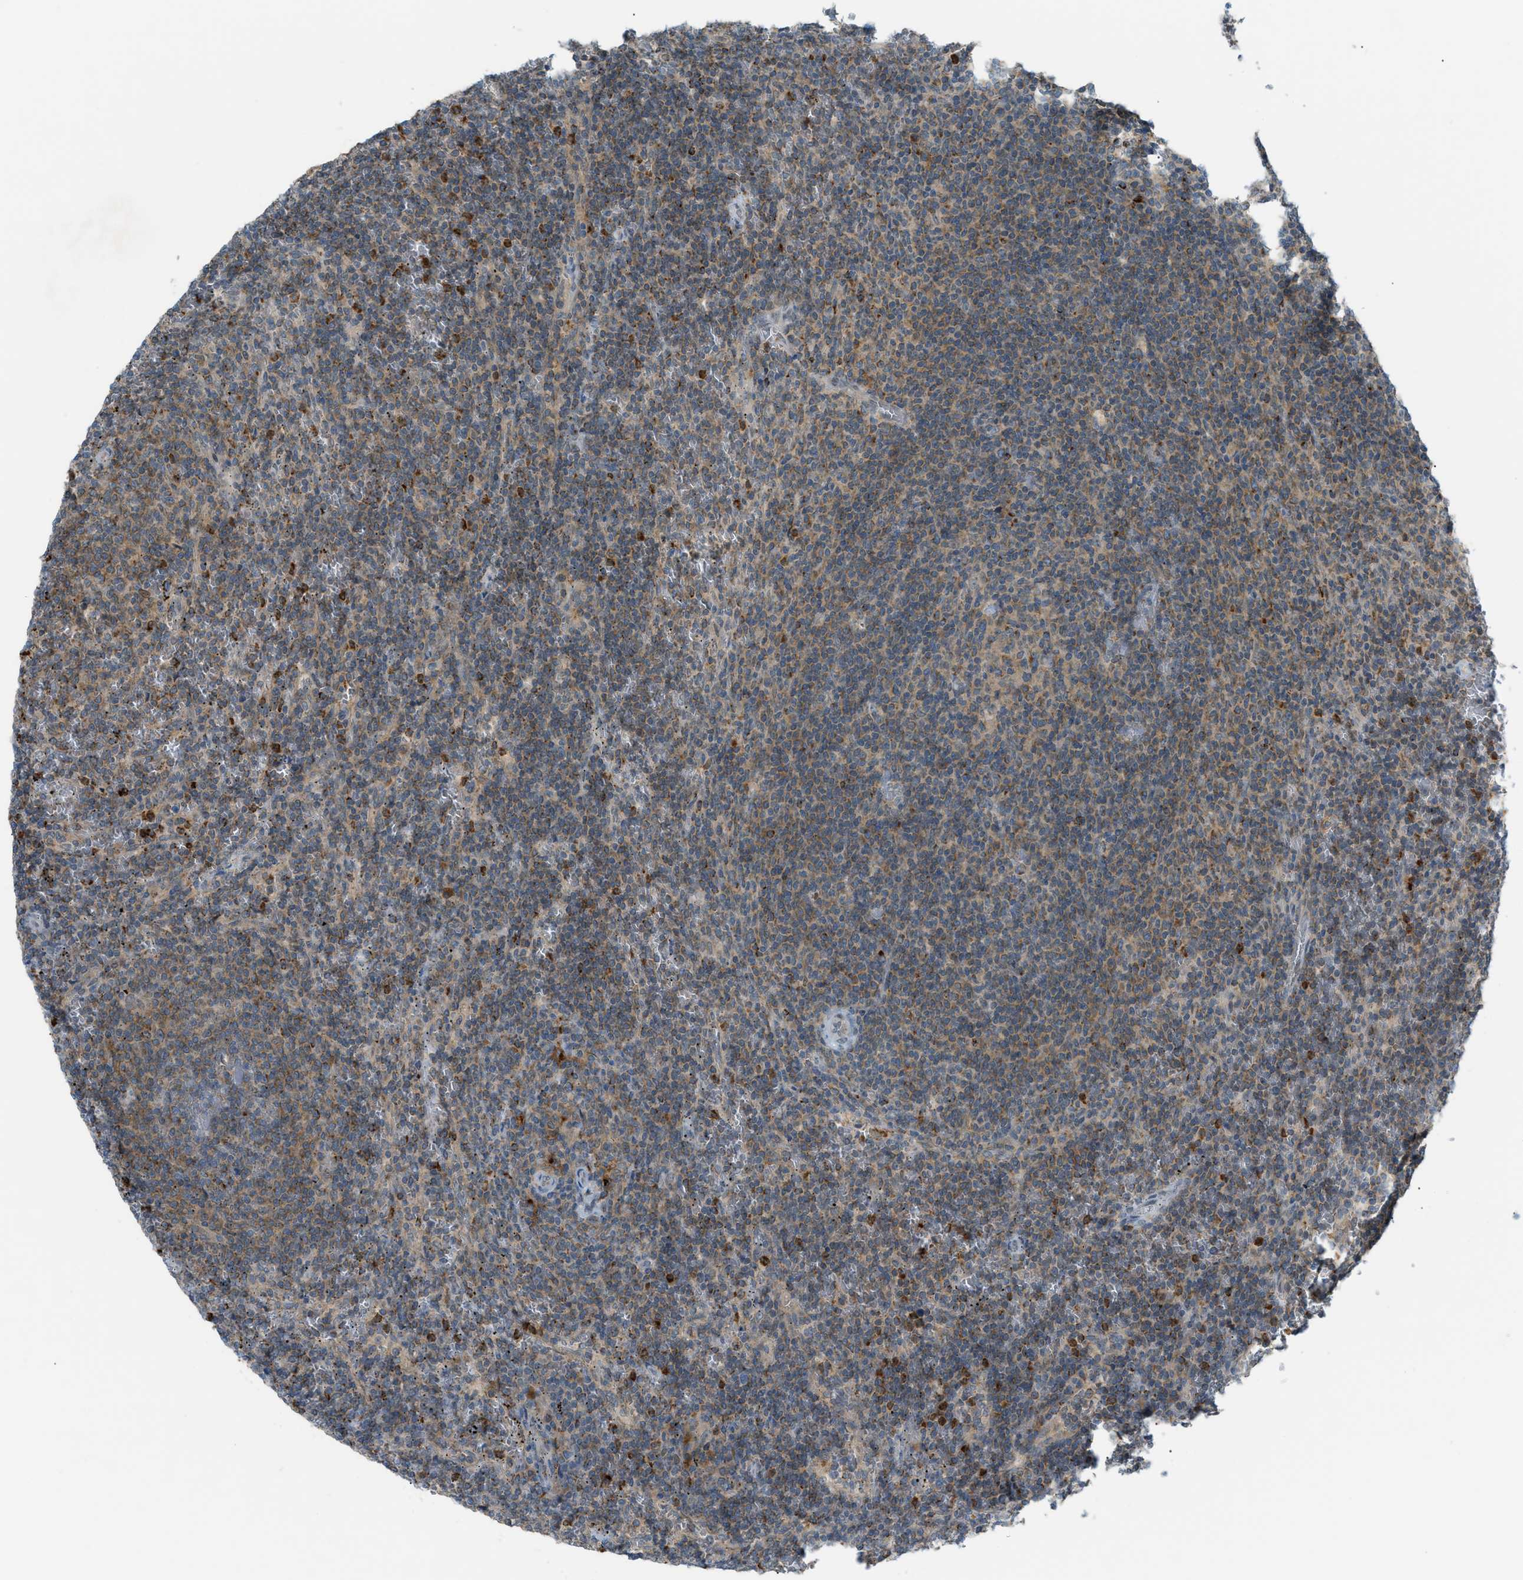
{"staining": {"intensity": "weak", "quantity": "25%-75%", "location": "cytoplasmic/membranous"}, "tissue": "lymphoma", "cell_type": "Tumor cells", "image_type": "cancer", "snomed": [{"axis": "morphology", "description": "Malignant lymphoma, non-Hodgkin's type, Low grade"}, {"axis": "topography", "description": "Spleen"}], "caption": "Immunohistochemistry staining of malignant lymphoma, non-Hodgkin's type (low-grade), which demonstrates low levels of weak cytoplasmic/membranous expression in approximately 25%-75% of tumor cells indicating weak cytoplasmic/membranous protein staining. The staining was performed using DAB (brown) for protein detection and nuclei were counterstained in hematoxylin (blue).", "gene": "DYRK1A", "patient": {"sex": "female", "age": 50}}